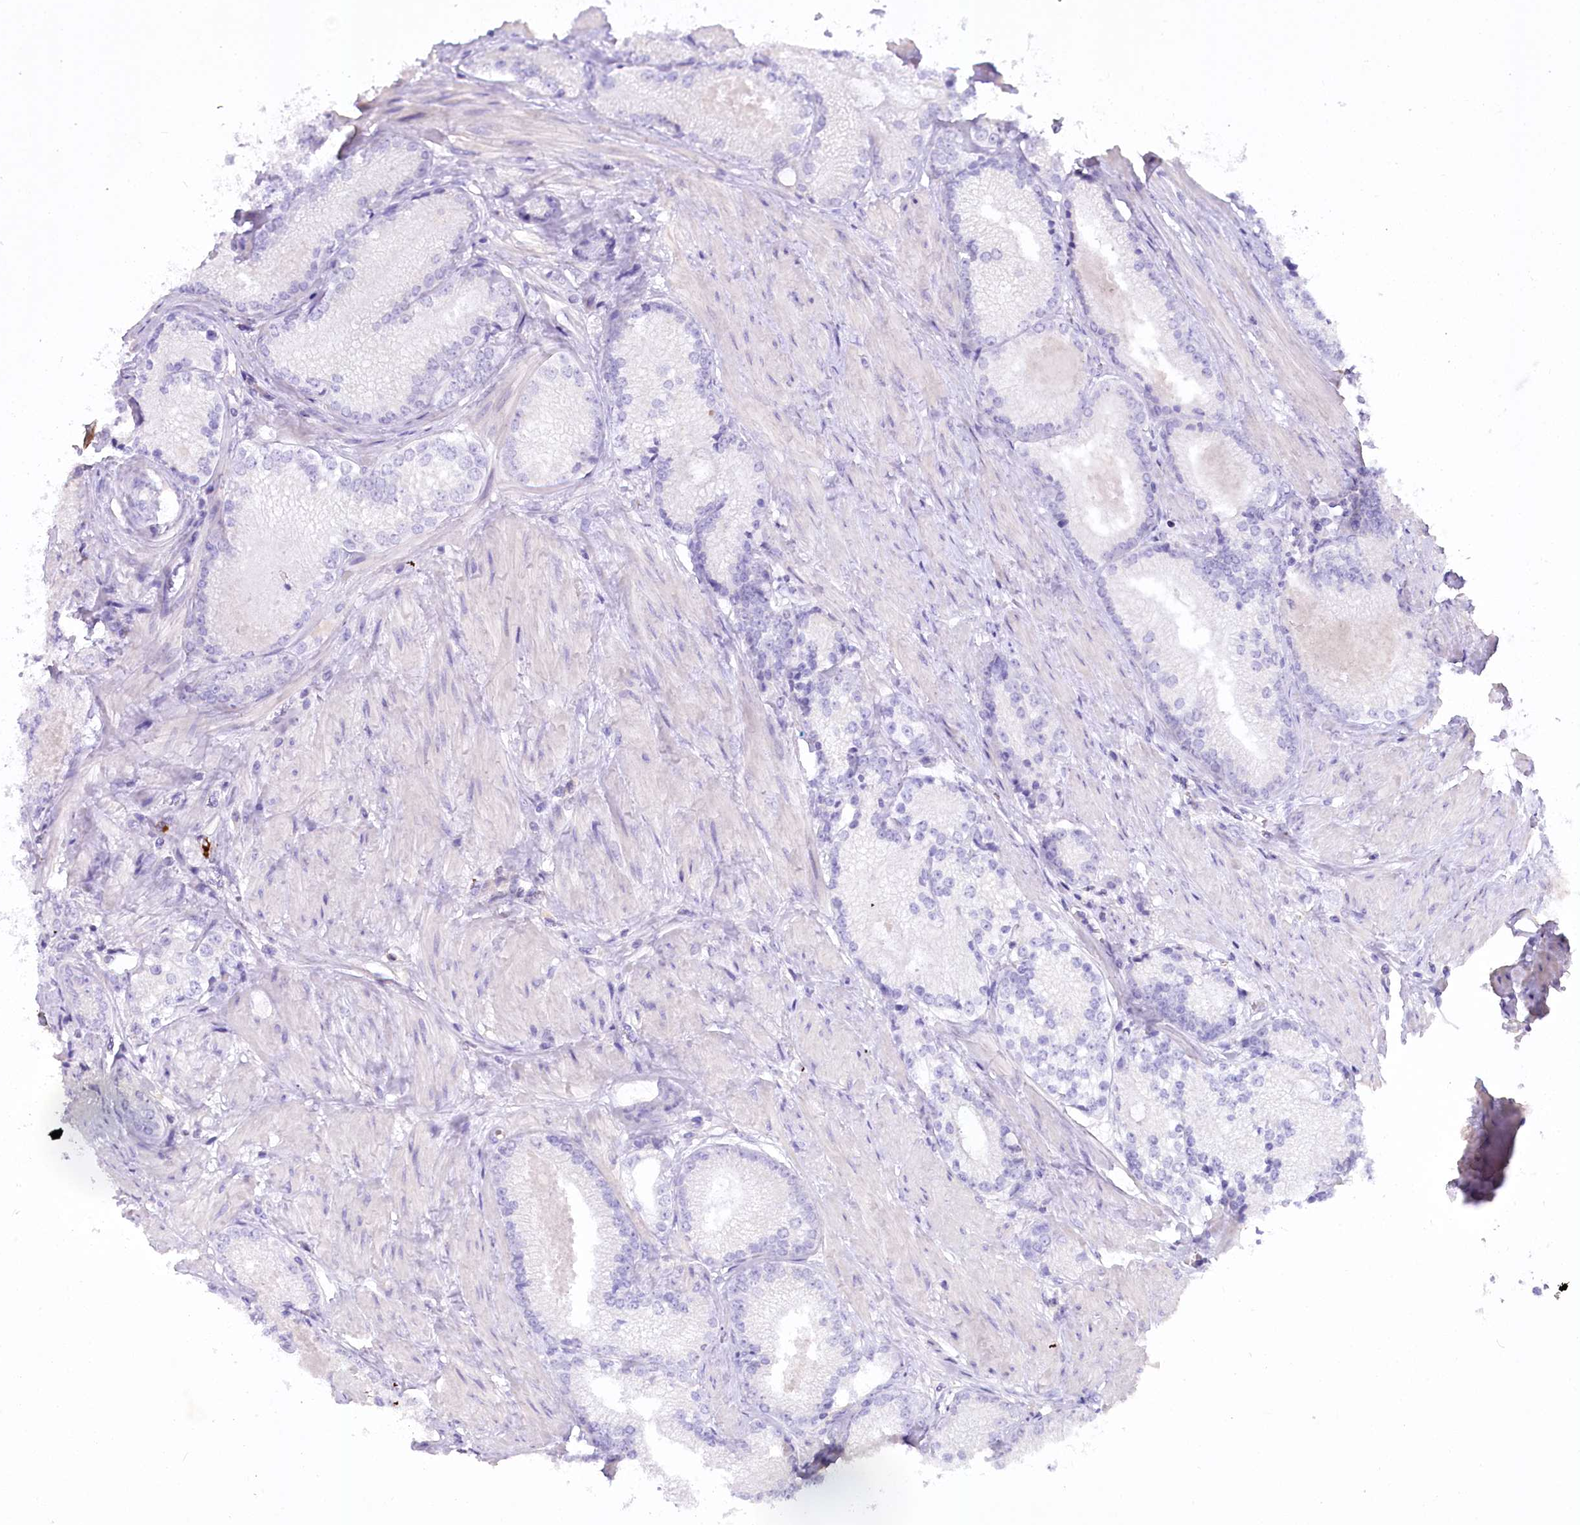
{"staining": {"intensity": "negative", "quantity": "none", "location": "none"}, "tissue": "prostate cancer", "cell_type": "Tumor cells", "image_type": "cancer", "snomed": [{"axis": "morphology", "description": "Adenocarcinoma, High grade"}, {"axis": "topography", "description": "Prostate"}], "caption": "A histopathology image of prostate adenocarcinoma (high-grade) stained for a protein shows no brown staining in tumor cells.", "gene": "MYOZ1", "patient": {"sex": "male", "age": 66}}